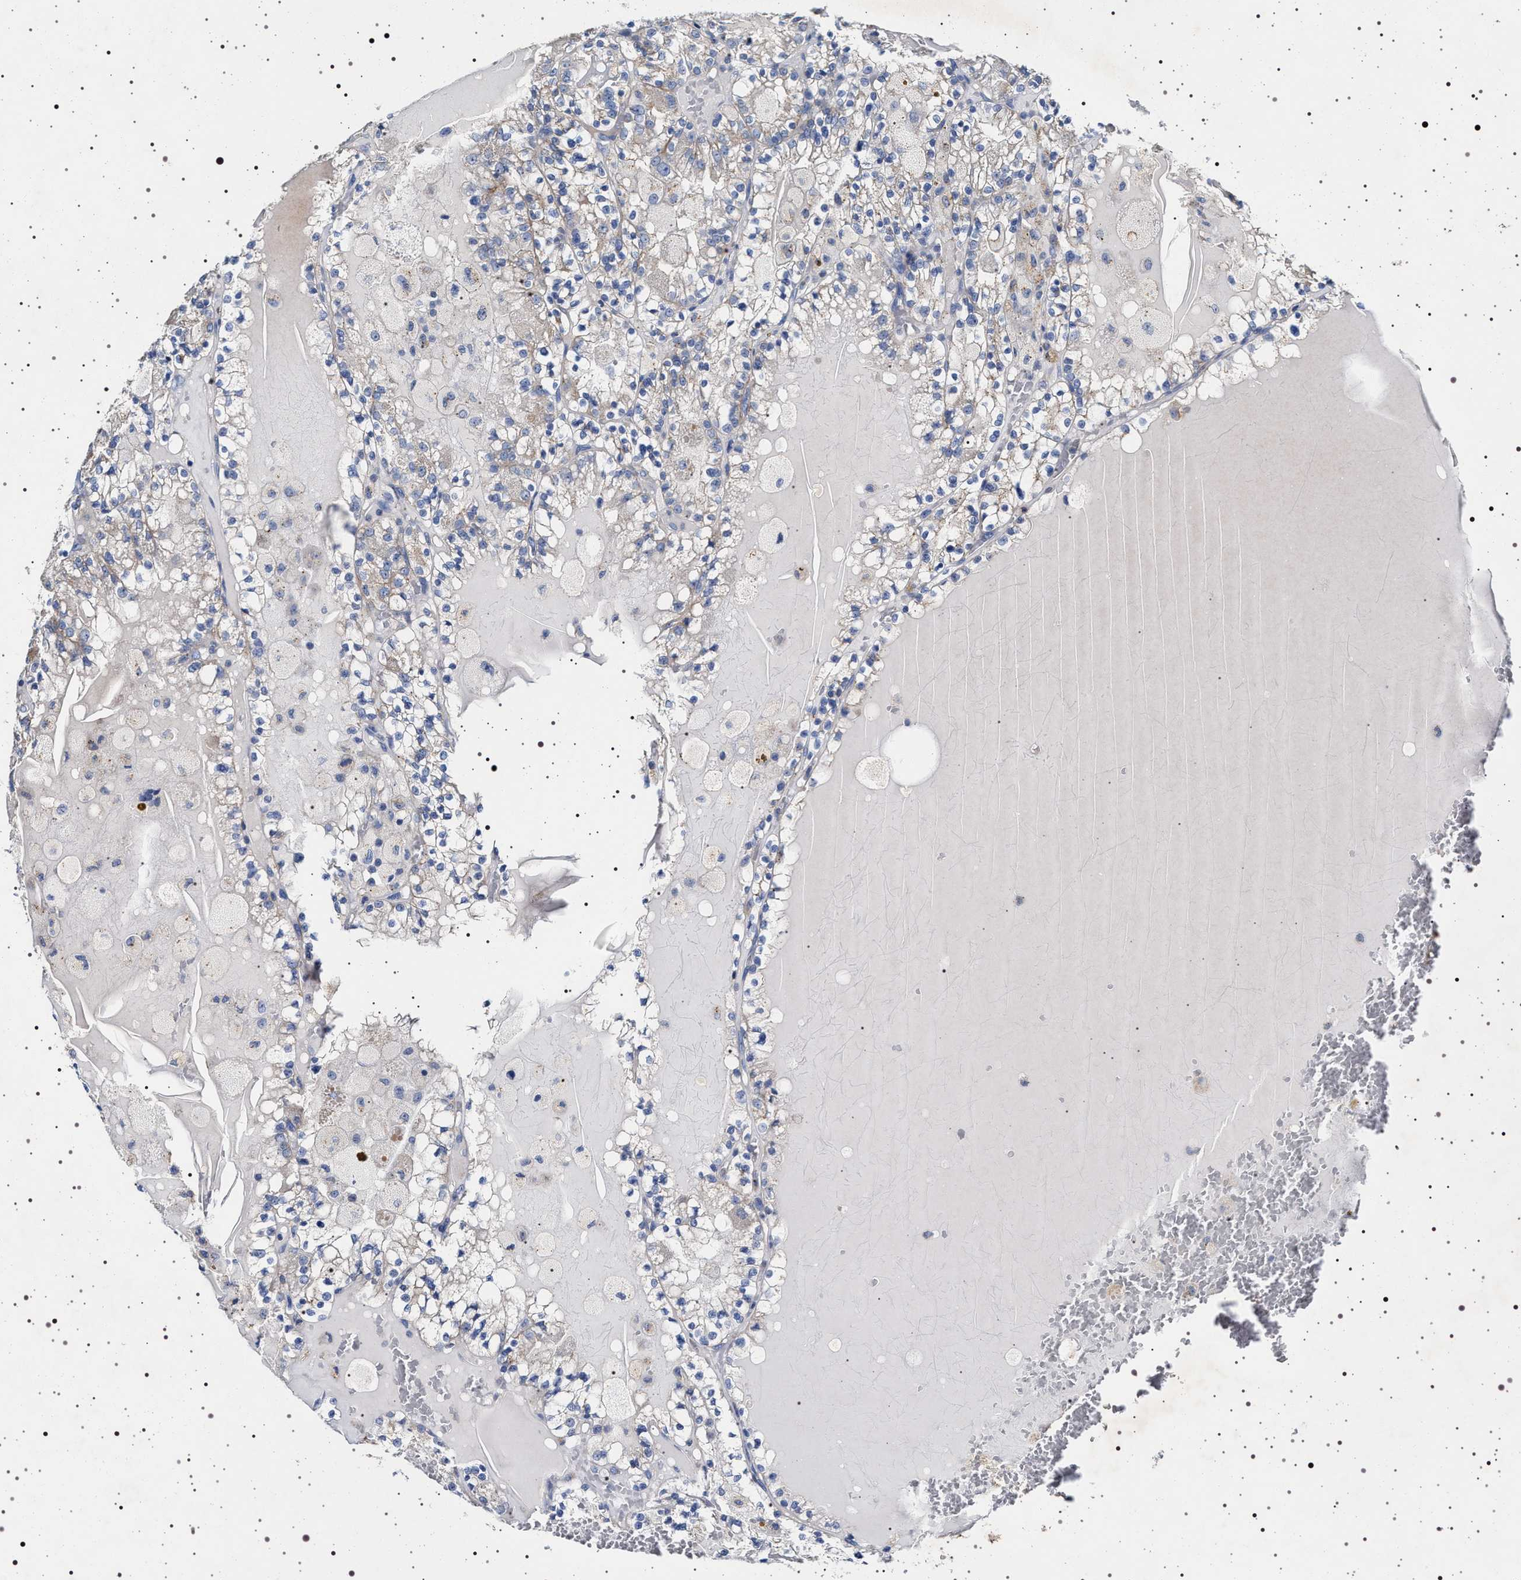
{"staining": {"intensity": "negative", "quantity": "none", "location": "none"}, "tissue": "renal cancer", "cell_type": "Tumor cells", "image_type": "cancer", "snomed": [{"axis": "morphology", "description": "Adenocarcinoma, NOS"}, {"axis": "topography", "description": "Kidney"}], "caption": "The image shows no significant expression in tumor cells of renal adenocarcinoma.", "gene": "NAALADL2", "patient": {"sex": "female", "age": 56}}